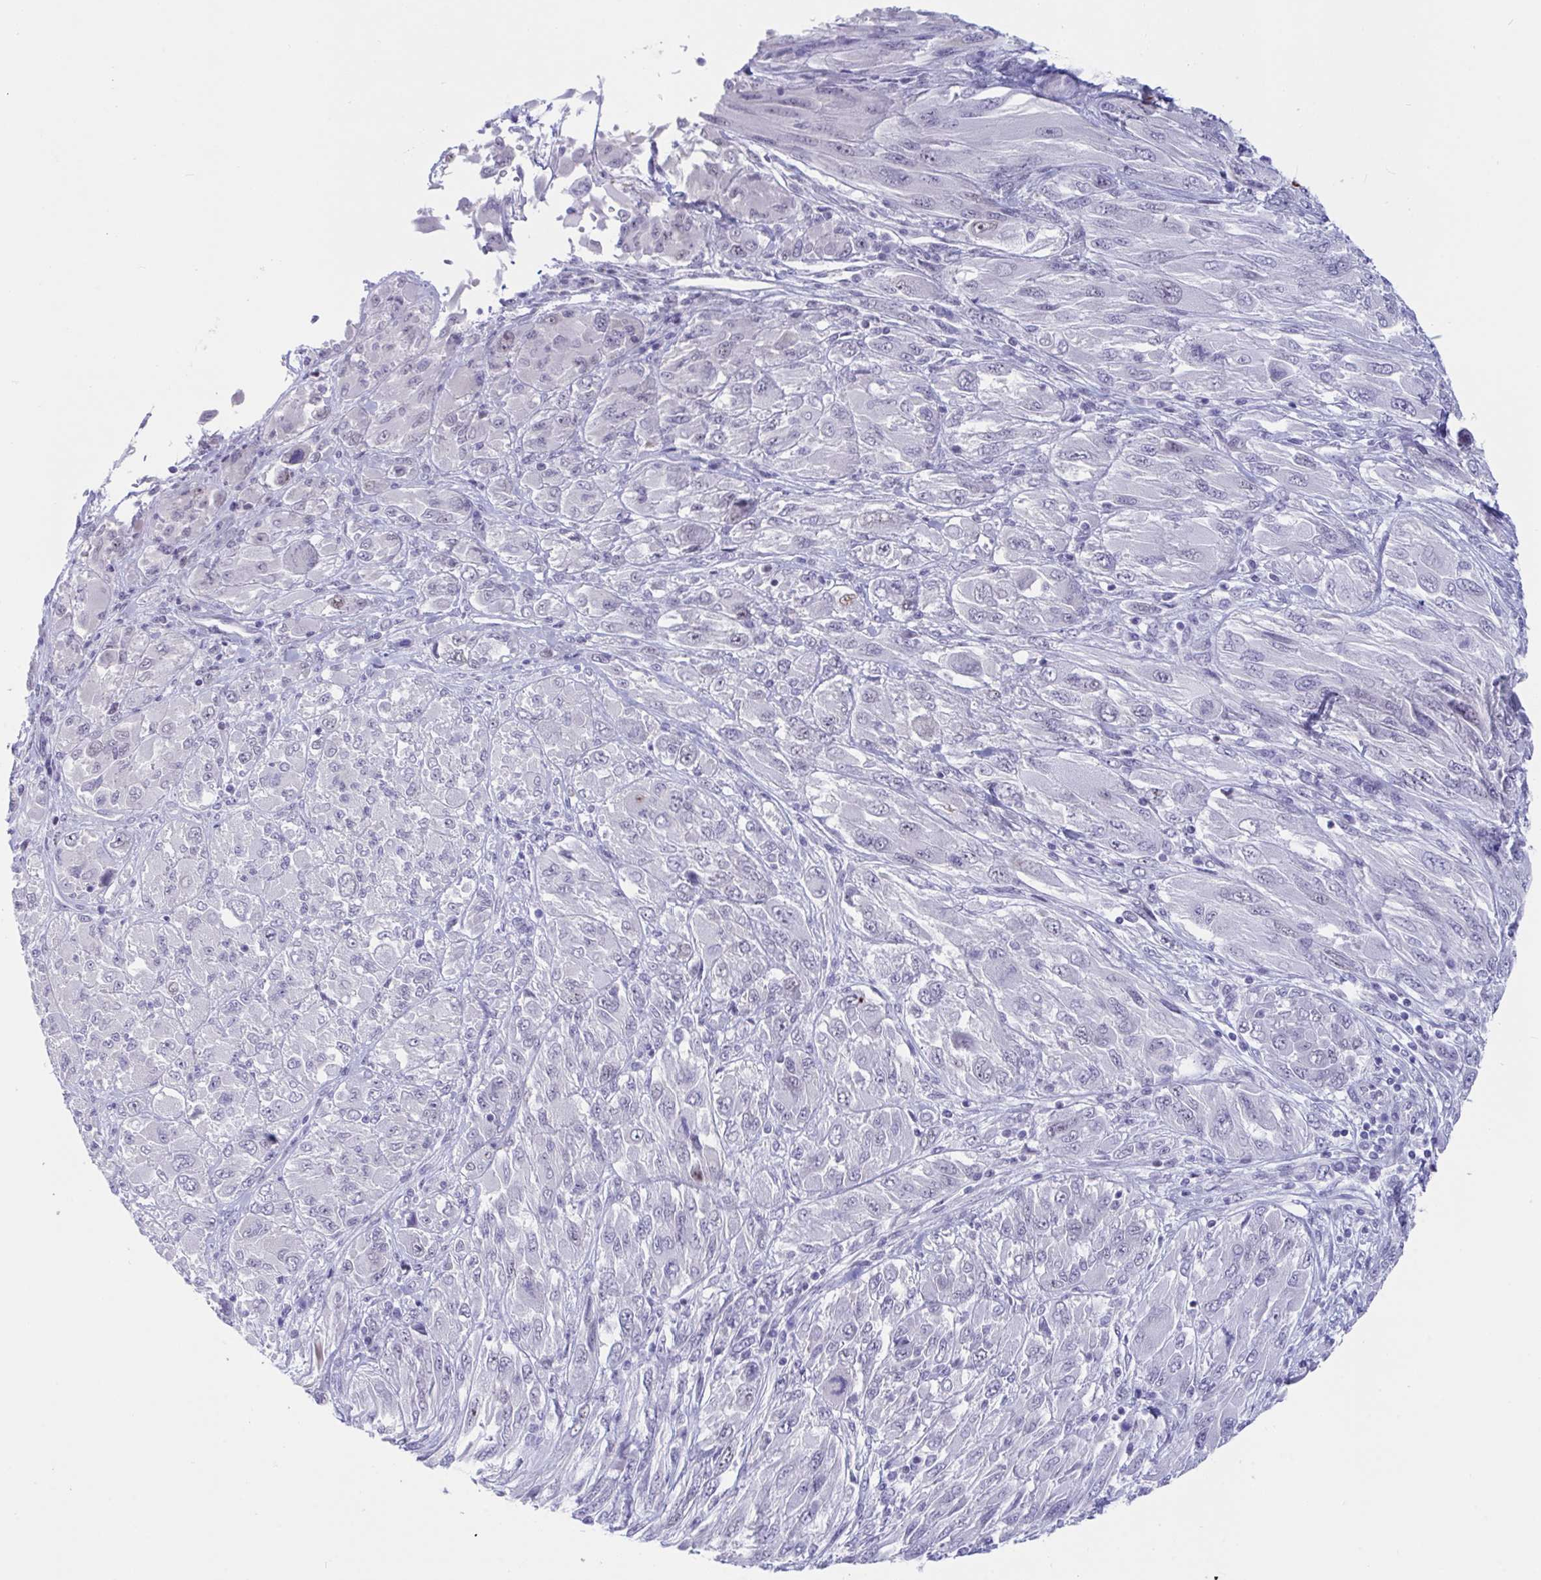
{"staining": {"intensity": "negative", "quantity": "none", "location": "none"}, "tissue": "melanoma", "cell_type": "Tumor cells", "image_type": "cancer", "snomed": [{"axis": "morphology", "description": "Malignant melanoma, NOS"}, {"axis": "topography", "description": "Skin"}], "caption": "Tumor cells show no significant positivity in melanoma.", "gene": "IKZF2", "patient": {"sex": "female", "age": 91}}